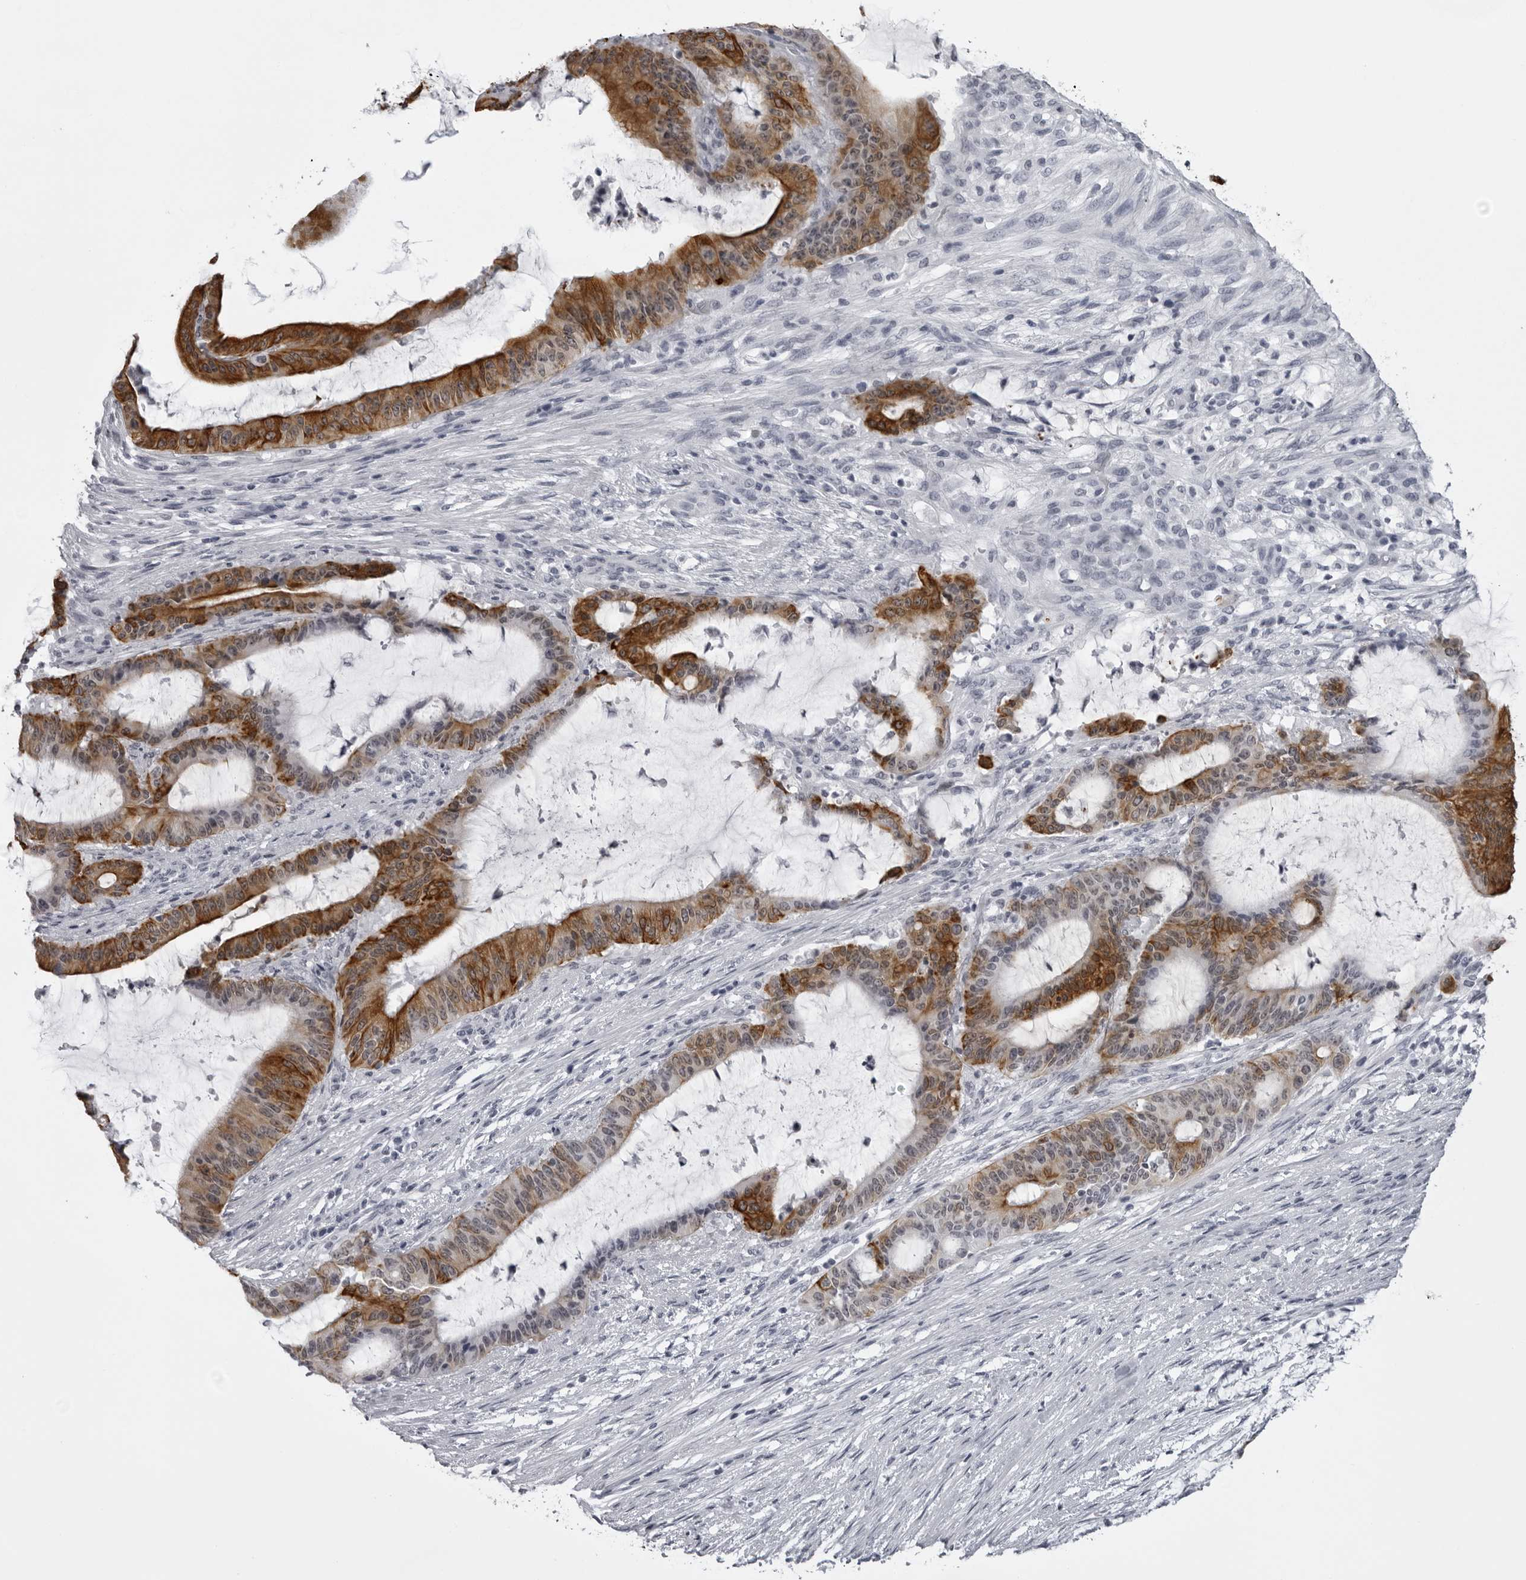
{"staining": {"intensity": "strong", "quantity": ">75%", "location": "cytoplasmic/membranous"}, "tissue": "liver cancer", "cell_type": "Tumor cells", "image_type": "cancer", "snomed": [{"axis": "morphology", "description": "Cholangiocarcinoma"}, {"axis": "topography", "description": "Liver"}], "caption": "Brown immunohistochemical staining in liver cancer (cholangiocarcinoma) demonstrates strong cytoplasmic/membranous expression in about >75% of tumor cells.", "gene": "UROD", "patient": {"sex": "female", "age": 73}}